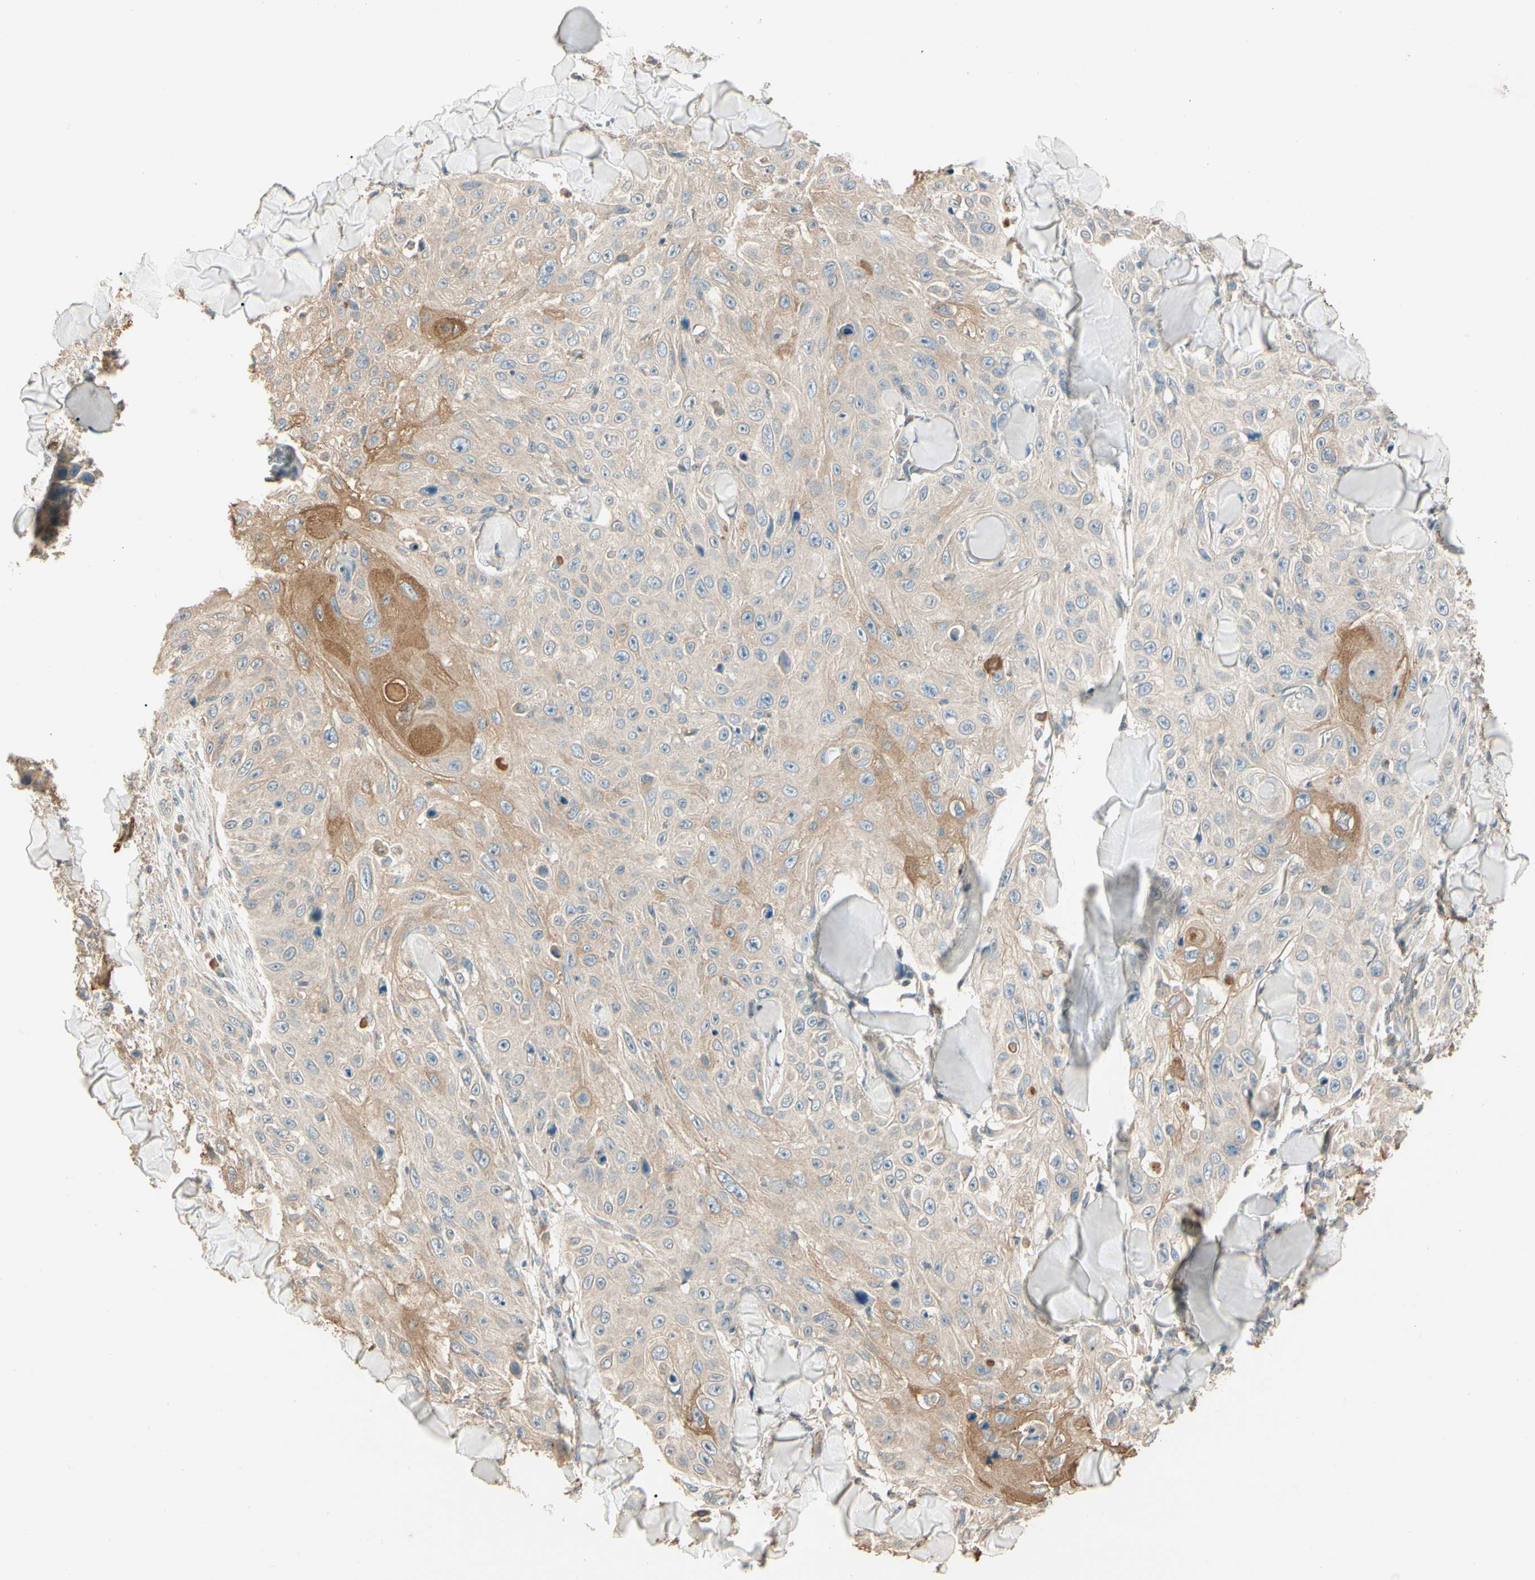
{"staining": {"intensity": "weak", "quantity": "25%-75%", "location": "cytoplasmic/membranous"}, "tissue": "skin cancer", "cell_type": "Tumor cells", "image_type": "cancer", "snomed": [{"axis": "morphology", "description": "Squamous cell carcinoma, NOS"}, {"axis": "topography", "description": "Skin"}], "caption": "A brown stain highlights weak cytoplasmic/membranous positivity of a protein in skin squamous cell carcinoma tumor cells.", "gene": "CDH6", "patient": {"sex": "male", "age": 86}}